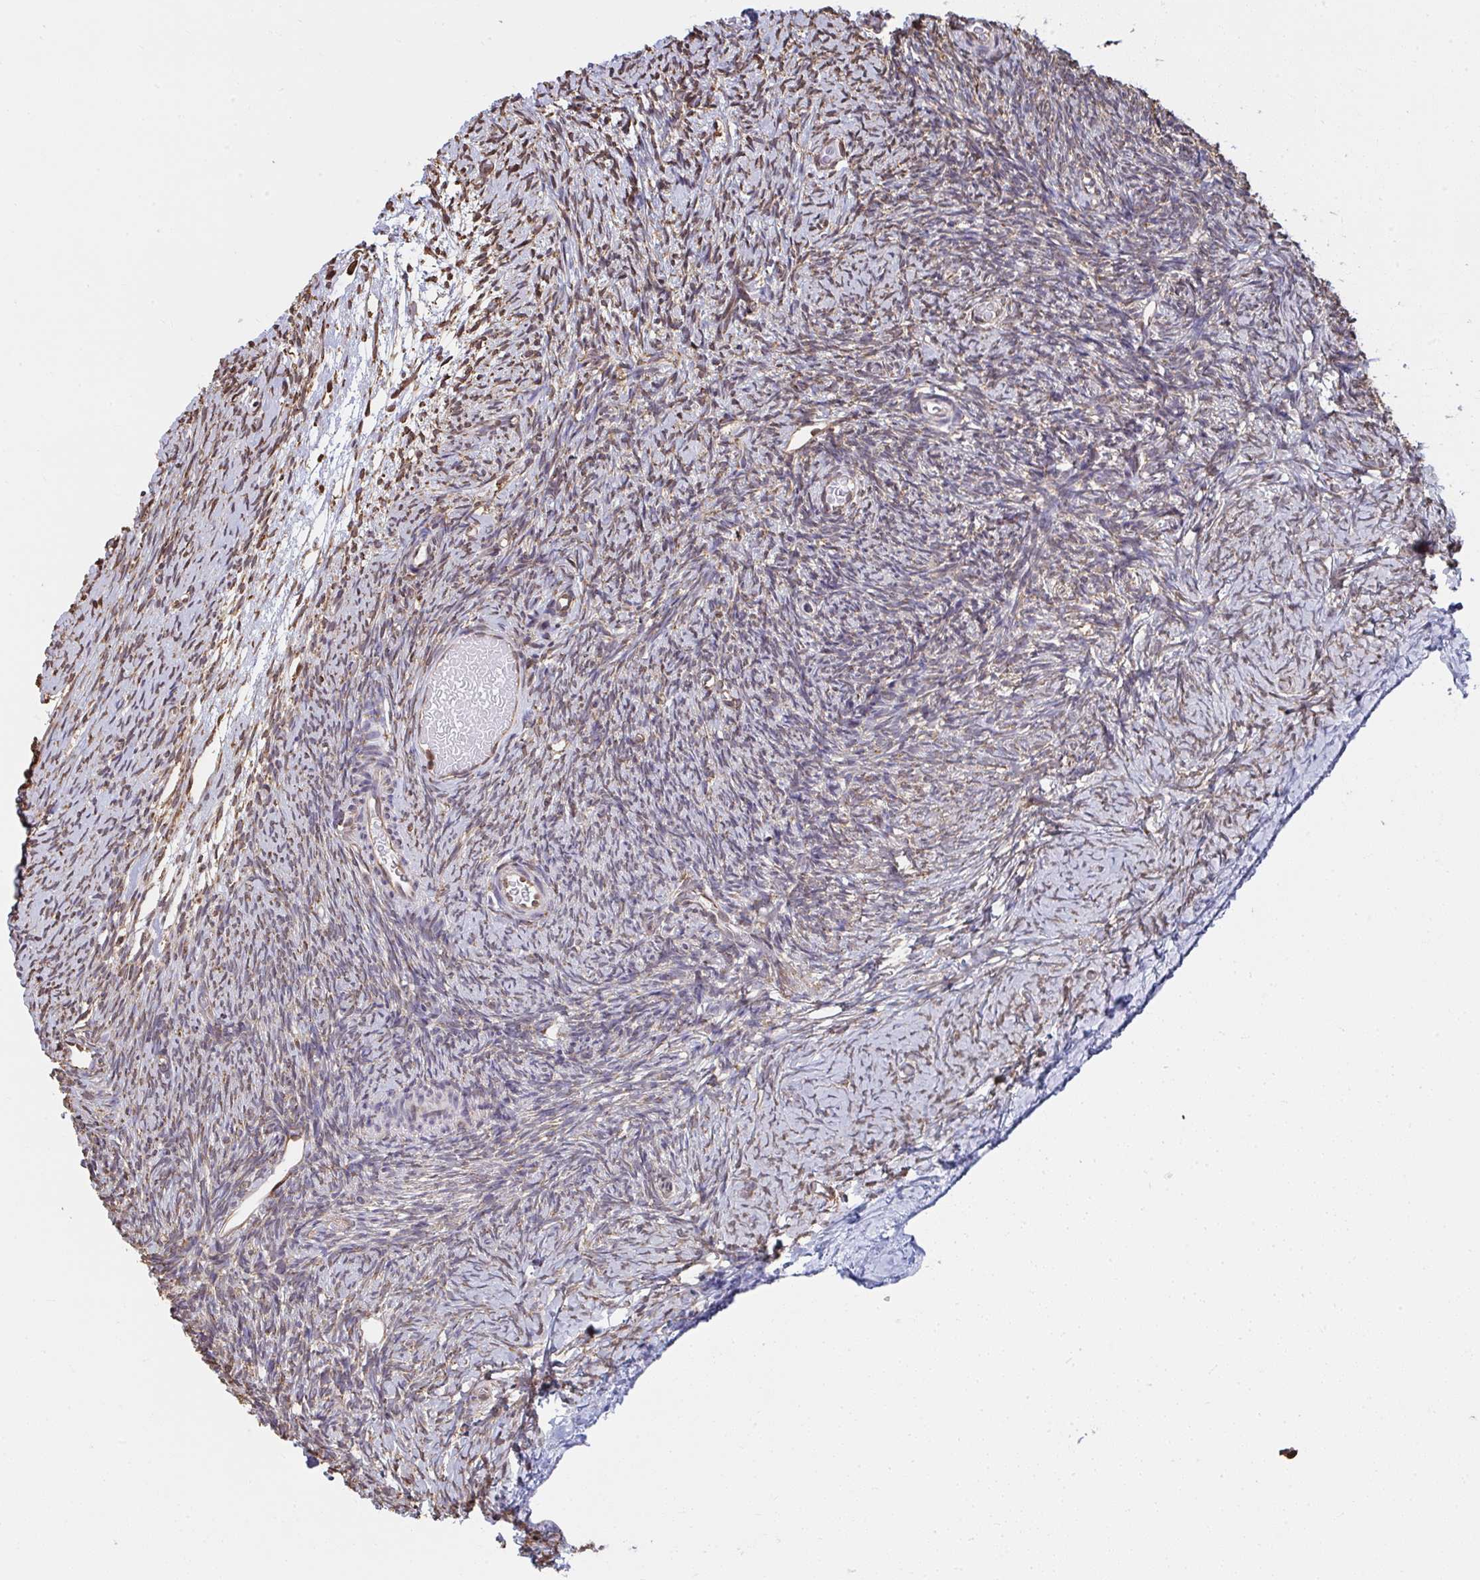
{"staining": {"intensity": "strong", "quantity": ">75%", "location": "cytoplasmic/membranous"}, "tissue": "ovary", "cell_type": "Follicle cells", "image_type": "normal", "snomed": [{"axis": "morphology", "description": "Normal tissue, NOS"}, {"axis": "topography", "description": "Ovary"}], "caption": "A histopathology image showing strong cytoplasmic/membranous positivity in approximately >75% of follicle cells in unremarkable ovary, as visualized by brown immunohistochemical staining.", "gene": "SYNCRIP", "patient": {"sex": "female", "age": 39}}